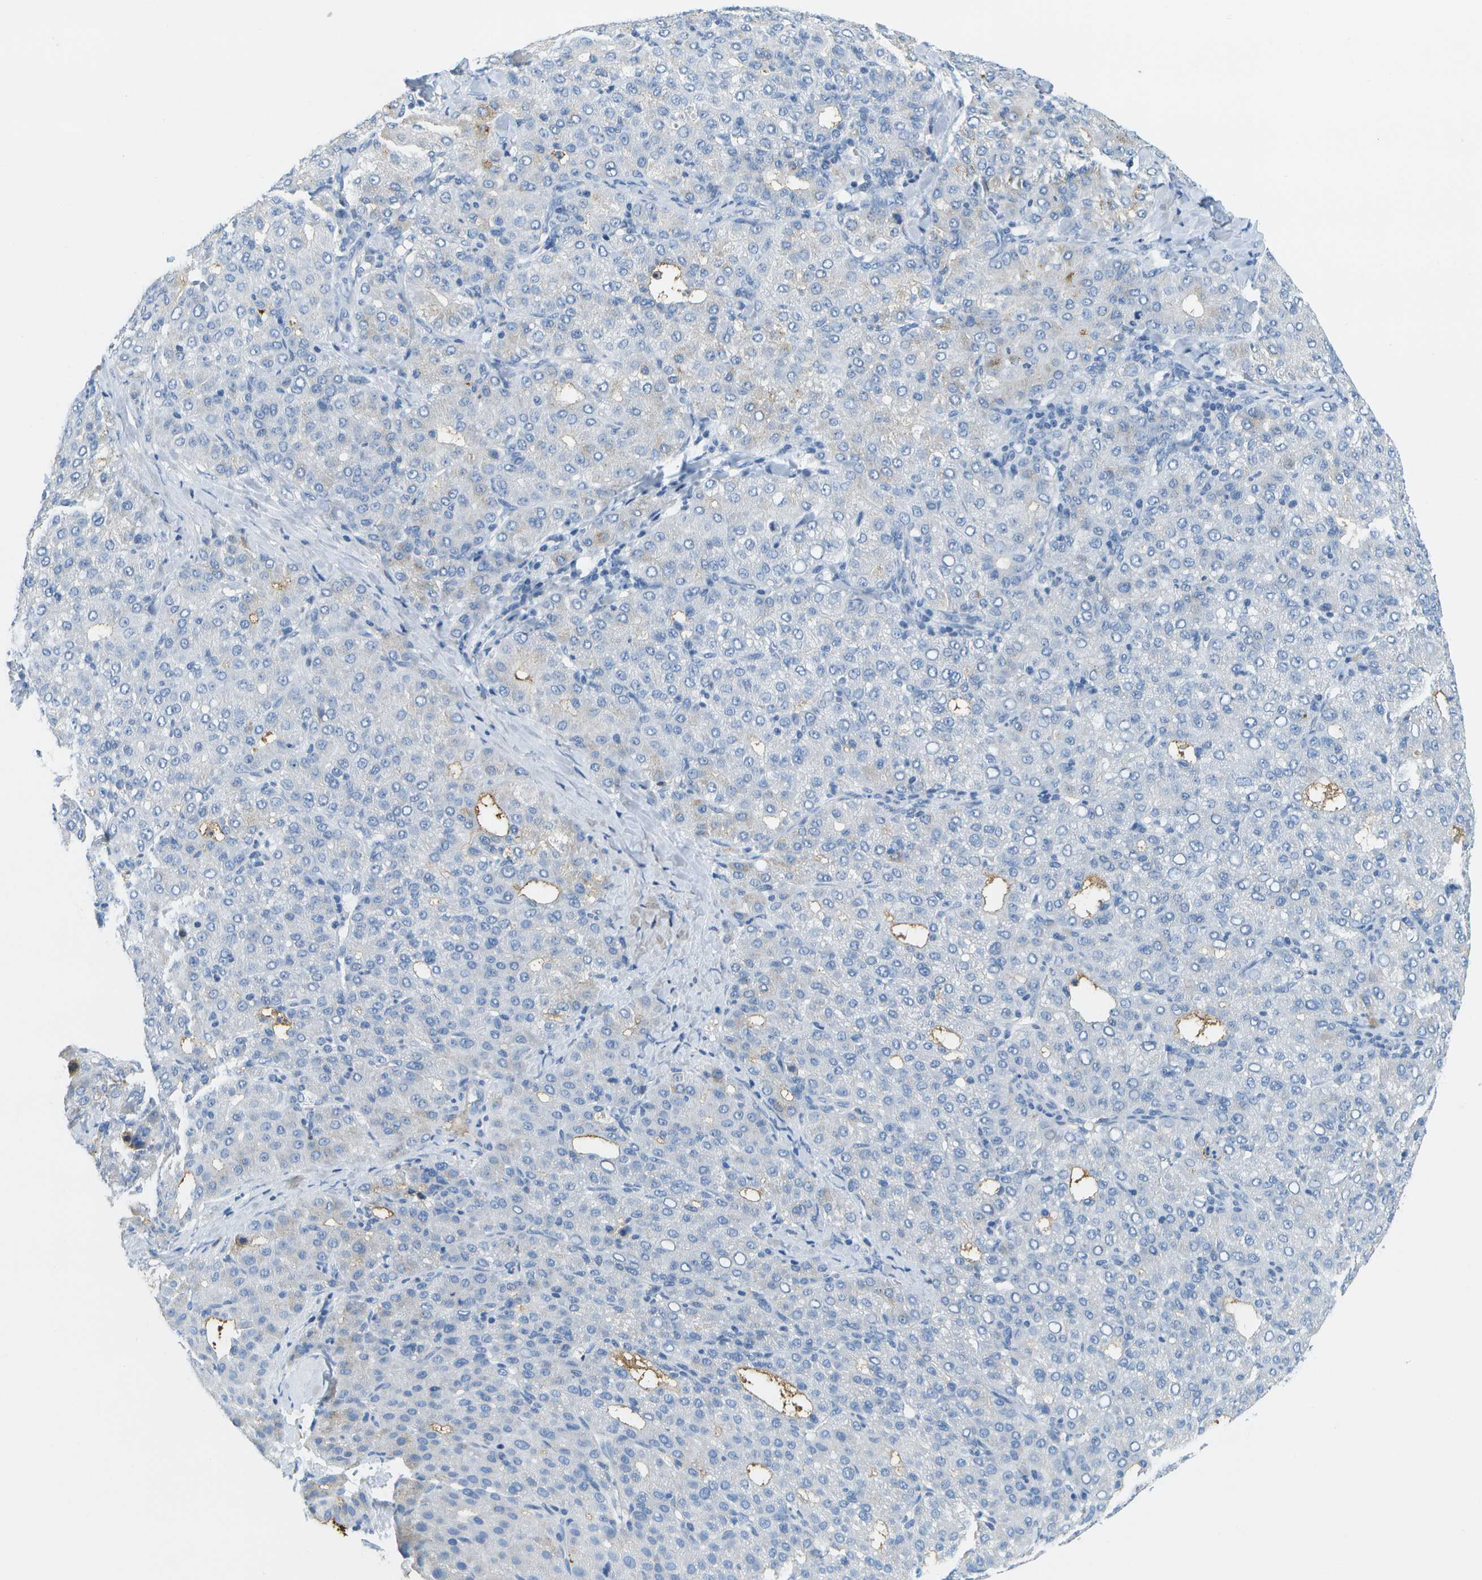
{"staining": {"intensity": "negative", "quantity": "none", "location": "none"}, "tissue": "liver cancer", "cell_type": "Tumor cells", "image_type": "cancer", "snomed": [{"axis": "morphology", "description": "Carcinoma, Hepatocellular, NOS"}, {"axis": "topography", "description": "Liver"}], "caption": "Immunohistochemical staining of human liver hepatocellular carcinoma demonstrates no significant positivity in tumor cells.", "gene": "SERPINA1", "patient": {"sex": "male", "age": 65}}